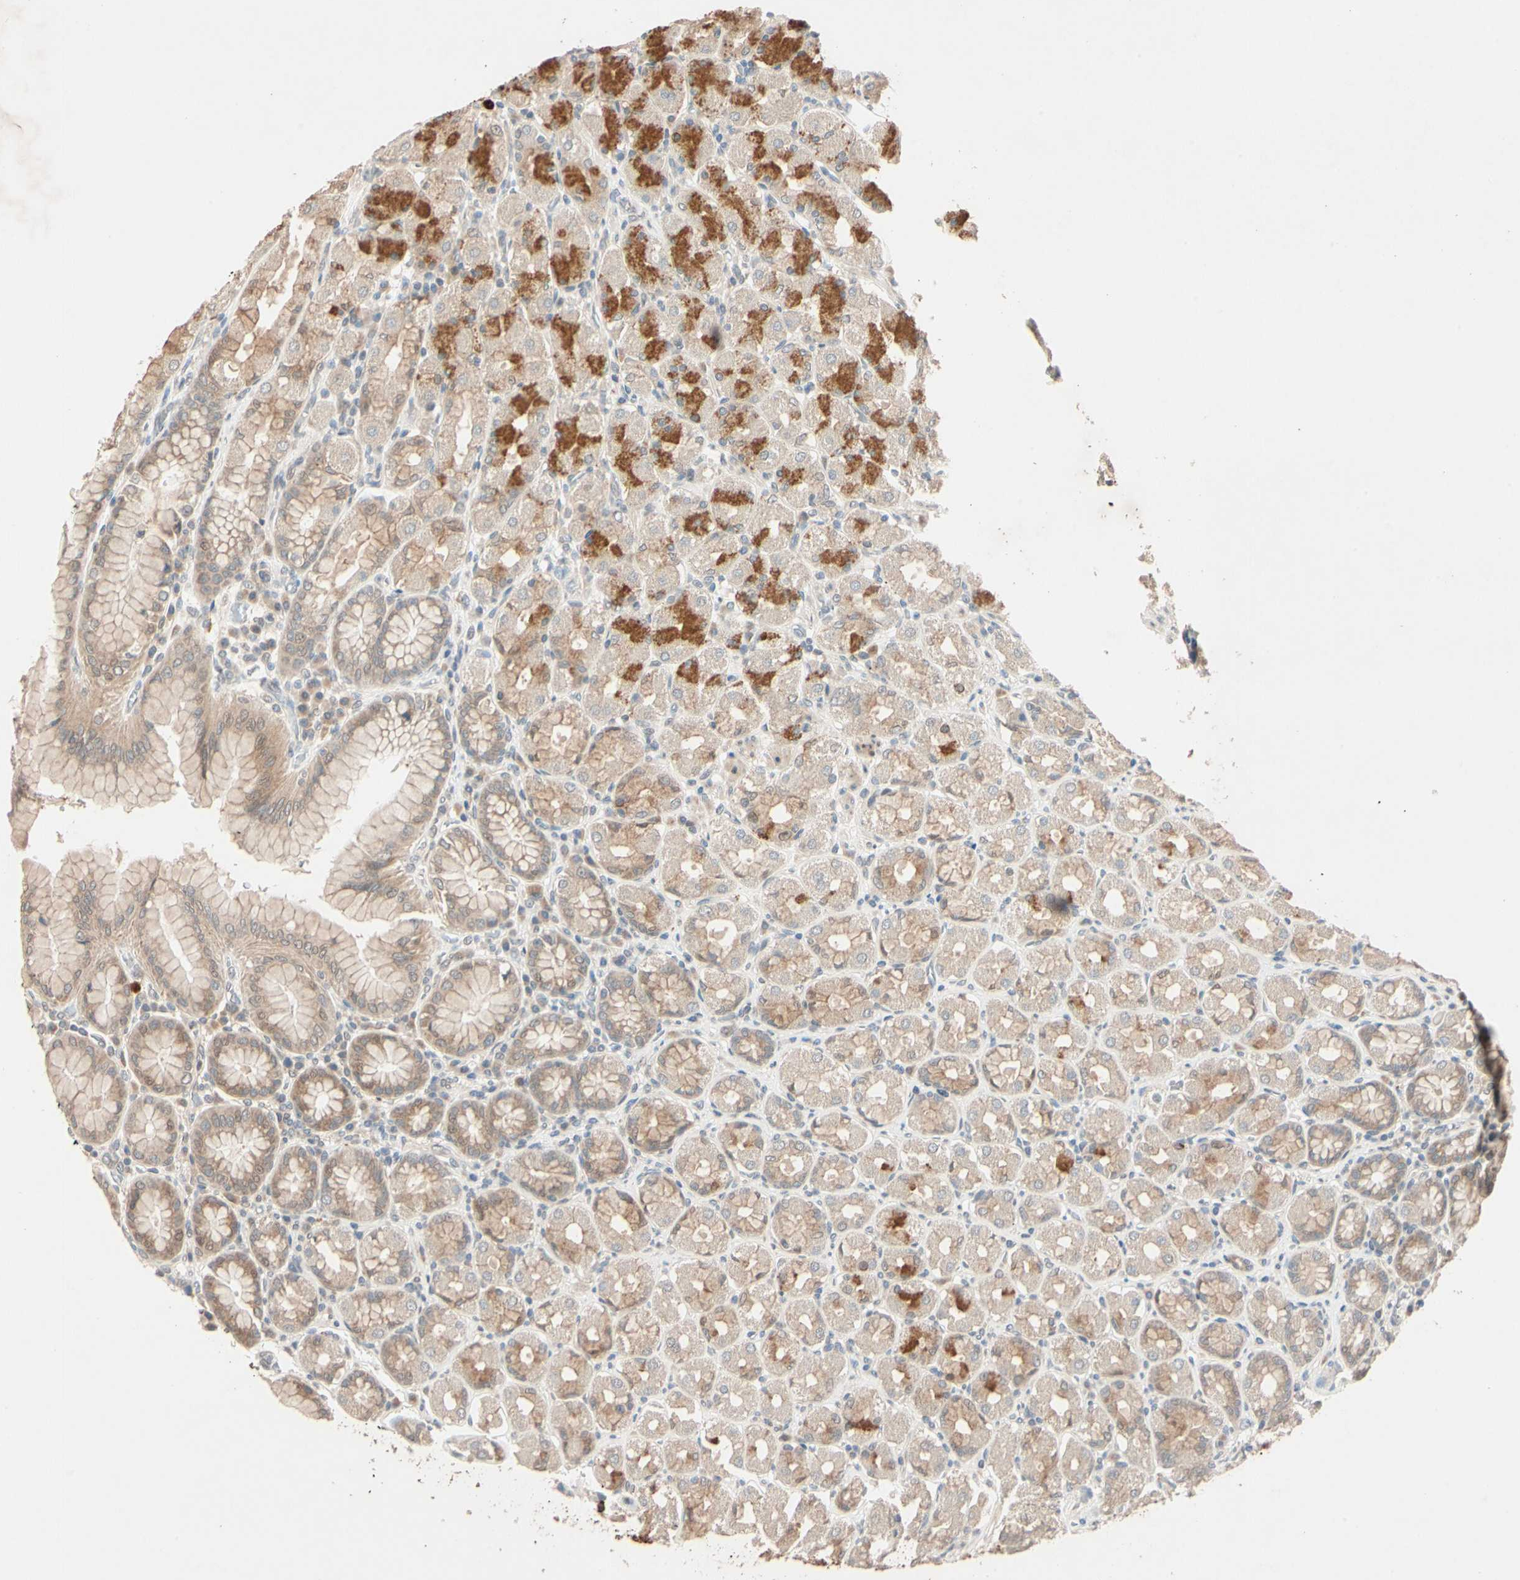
{"staining": {"intensity": "moderate", "quantity": "25%-75%", "location": "cytoplasmic/membranous"}, "tissue": "stomach", "cell_type": "Glandular cells", "image_type": "normal", "snomed": [{"axis": "morphology", "description": "Normal tissue, NOS"}, {"axis": "topography", "description": "Stomach, upper"}], "caption": "Human stomach stained with a brown dye reveals moderate cytoplasmic/membranous positive positivity in approximately 25%-75% of glandular cells.", "gene": "ACSL5", "patient": {"sex": "male", "age": 68}}